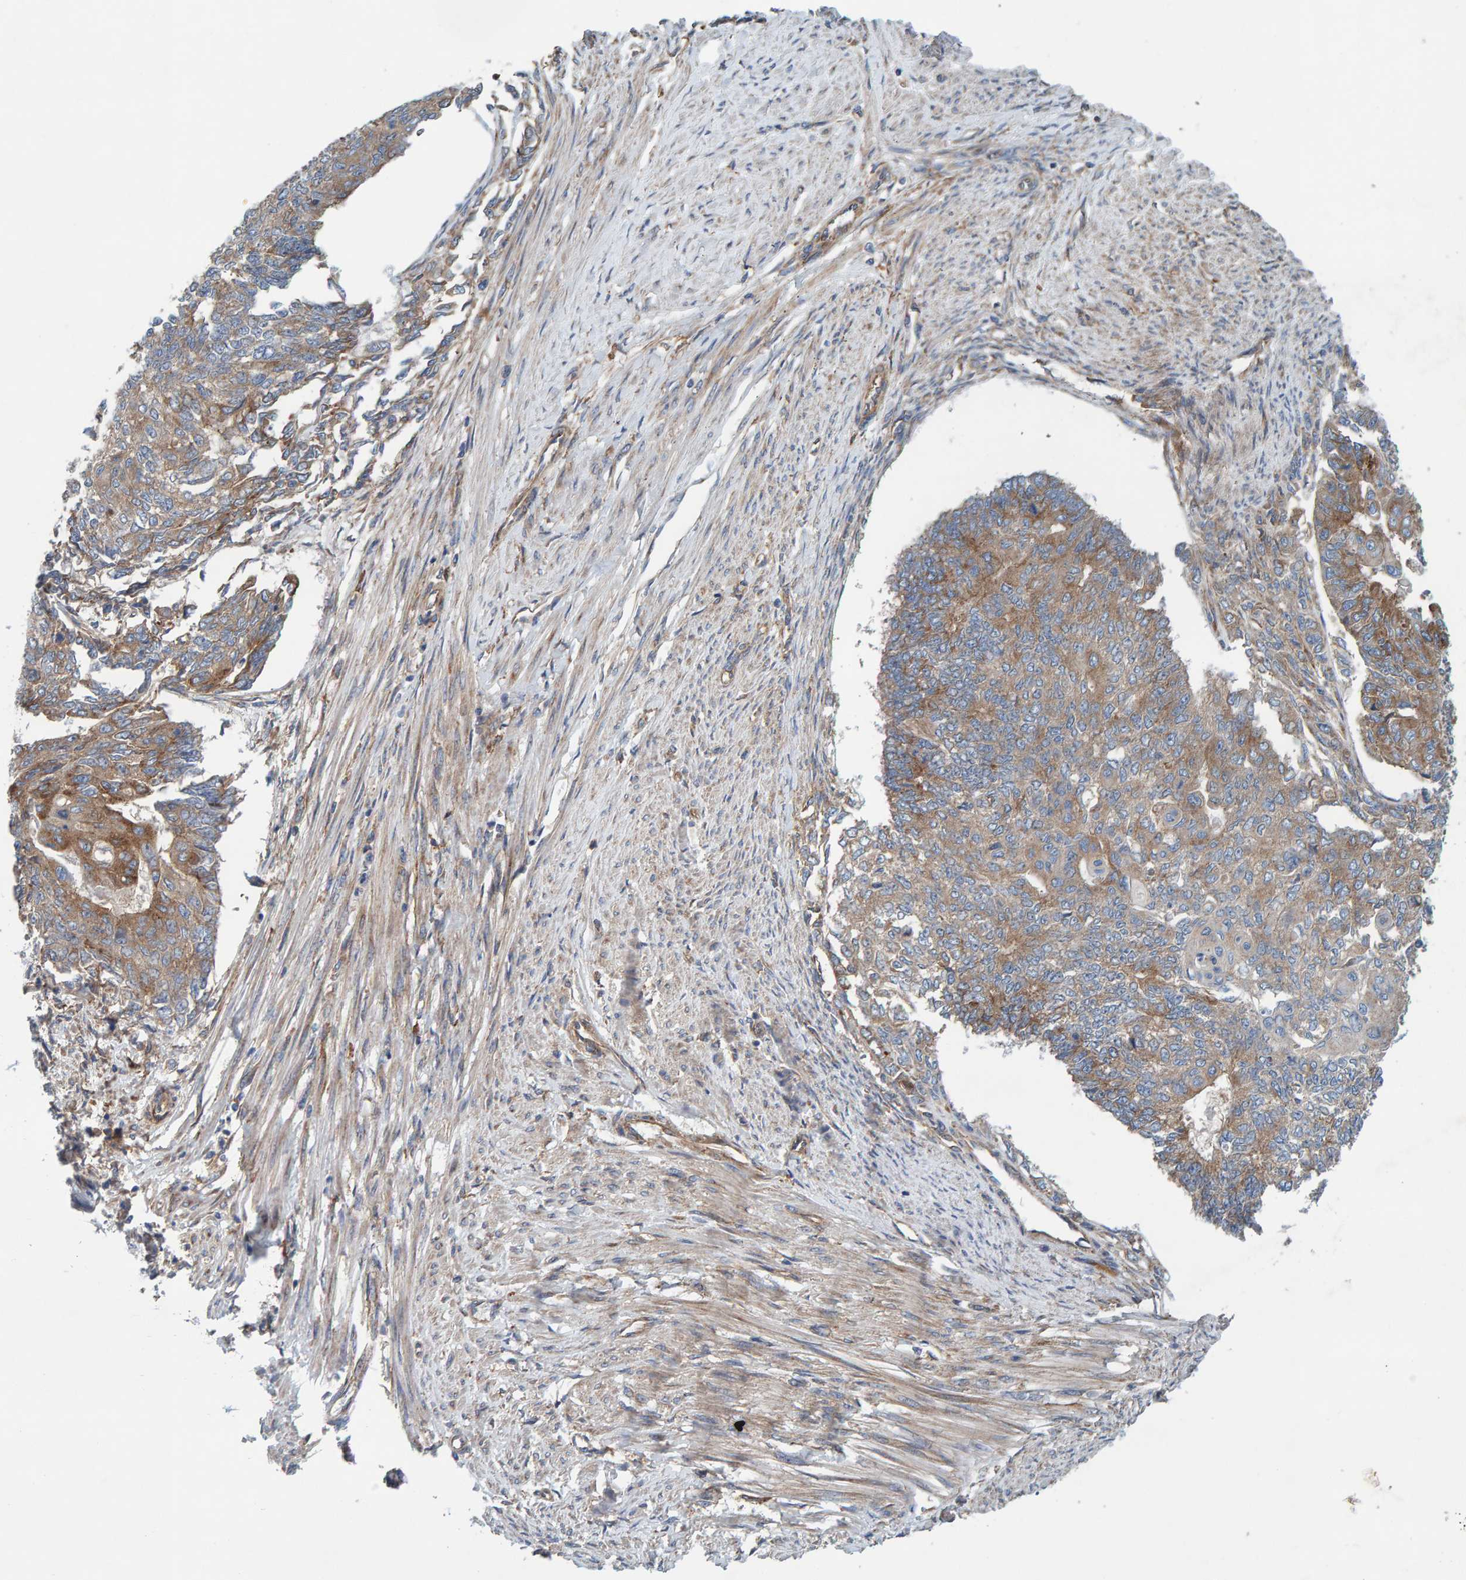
{"staining": {"intensity": "moderate", "quantity": ">75%", "location": "cytoplasmic/membranous"}, "tissue": "endometrial cancer", "cell_type": "Tumor cells", "image_type": "cancer", "snomed": [{"axis": "morphology", "description": "Adenocarcinoma, NOS"}, {"axis": "topography", "description": "Endometrium"}], "caption": "Moderate cytoplasmic/membranous staining is appreciated in about >75% of tumor cells in endometrial cancer (adenocarcinoma).", "gene": "MKLN1", "patient": {"sex": "female", "age": 32}}